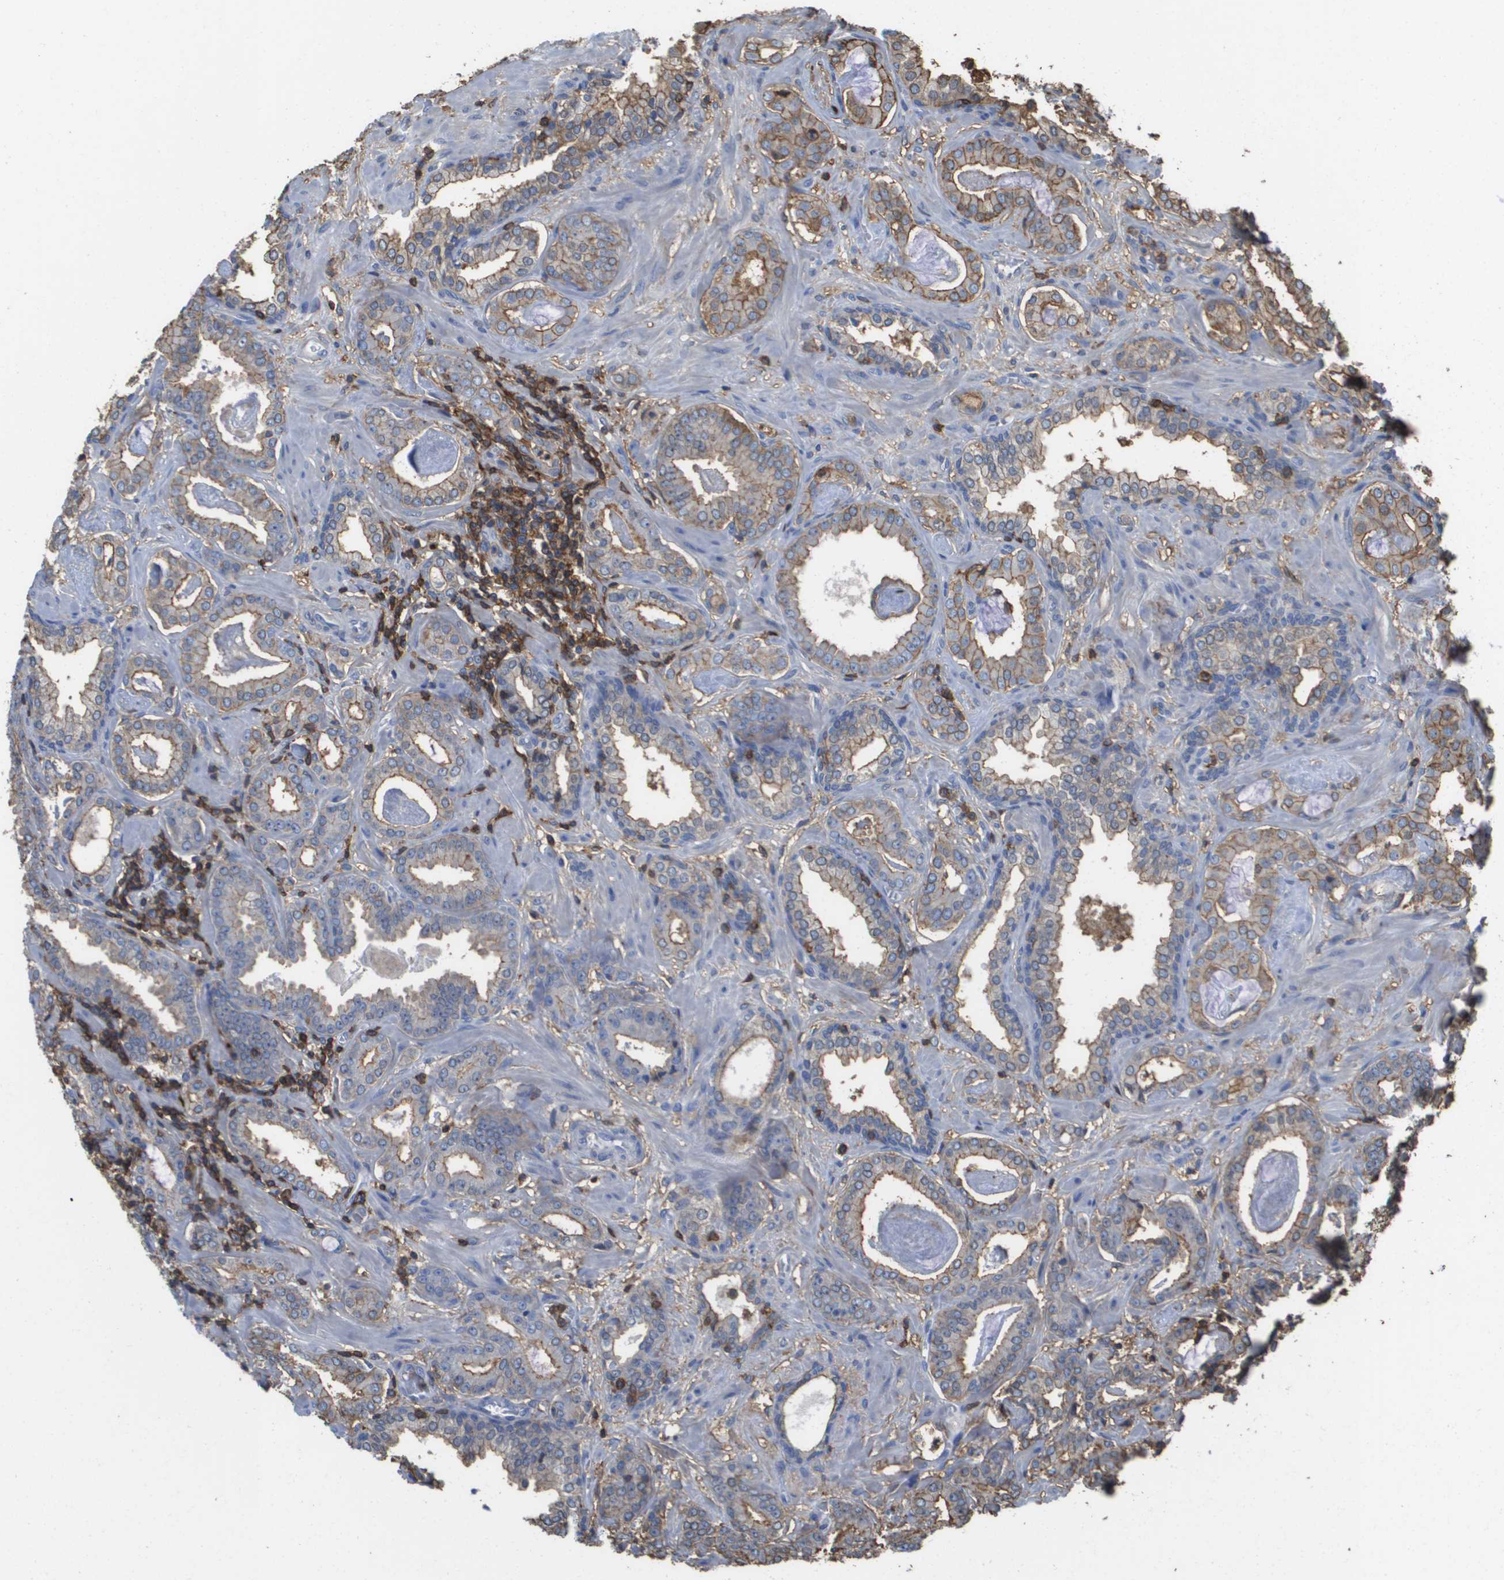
{"staining": {"intensity": "weak", "quantity": "25%-75%", "location": "cytoplasmic/membranous"}, "tissue": "prostate cancer", "cell_type": "Tumor cells", "image_type": "cancer", "snomed": [{"axis": "morphology", "description": "Adenocarcinoma, Low grade"}, {"axis": "topography", "description": "Prostate"}], "caption": "Tumor cells exhibit low levels of weak cytoplasmic/membranous positivity in approximately 25%-75% of cells in adenocarcinoma (low-grade) (prostate).", "gene": "PASK", "patient": {"sex": "male", "age": 53}}